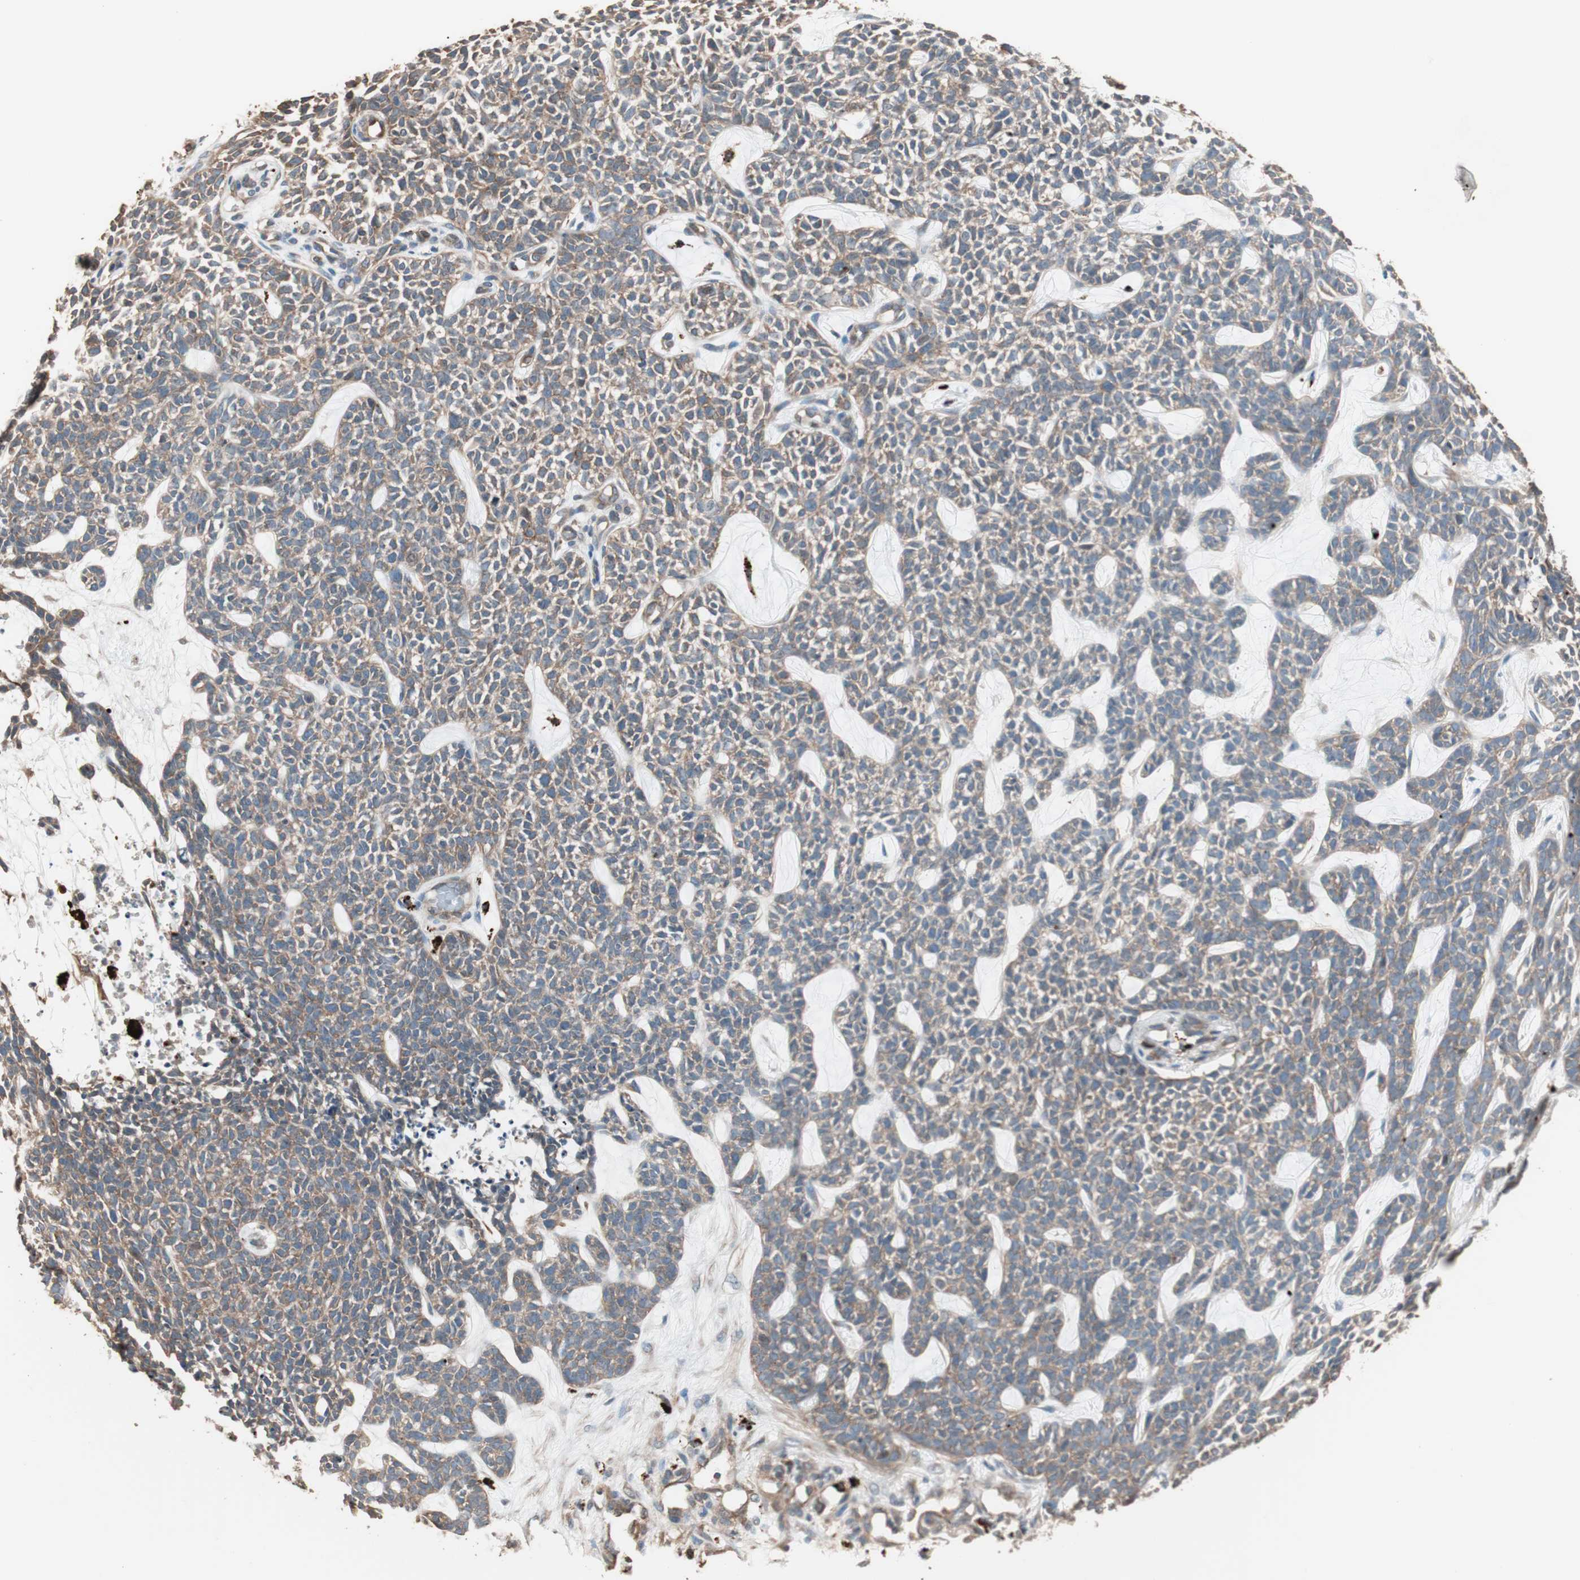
{"staining": {"intensity": "weak", "quantity": ">75%", "location": "cytoplasmic/membranous"}, "tissue": "skin cancer", "cell_type": "Tumor cells", "image_type": "cancer", "snomed": [{"axis": "morphology", "description": "Basal cell carcinoma"}, {"axis": "topography", "description": "Skin"}], "caption": "Immunohistochemical staining of human skin cancer demonstrates low levels of weak cytoplasmic/membranous expression in approximately >75% of tumor cells.", "gene": "CCT3", "patient": {"sex": "female", "age": 84}}